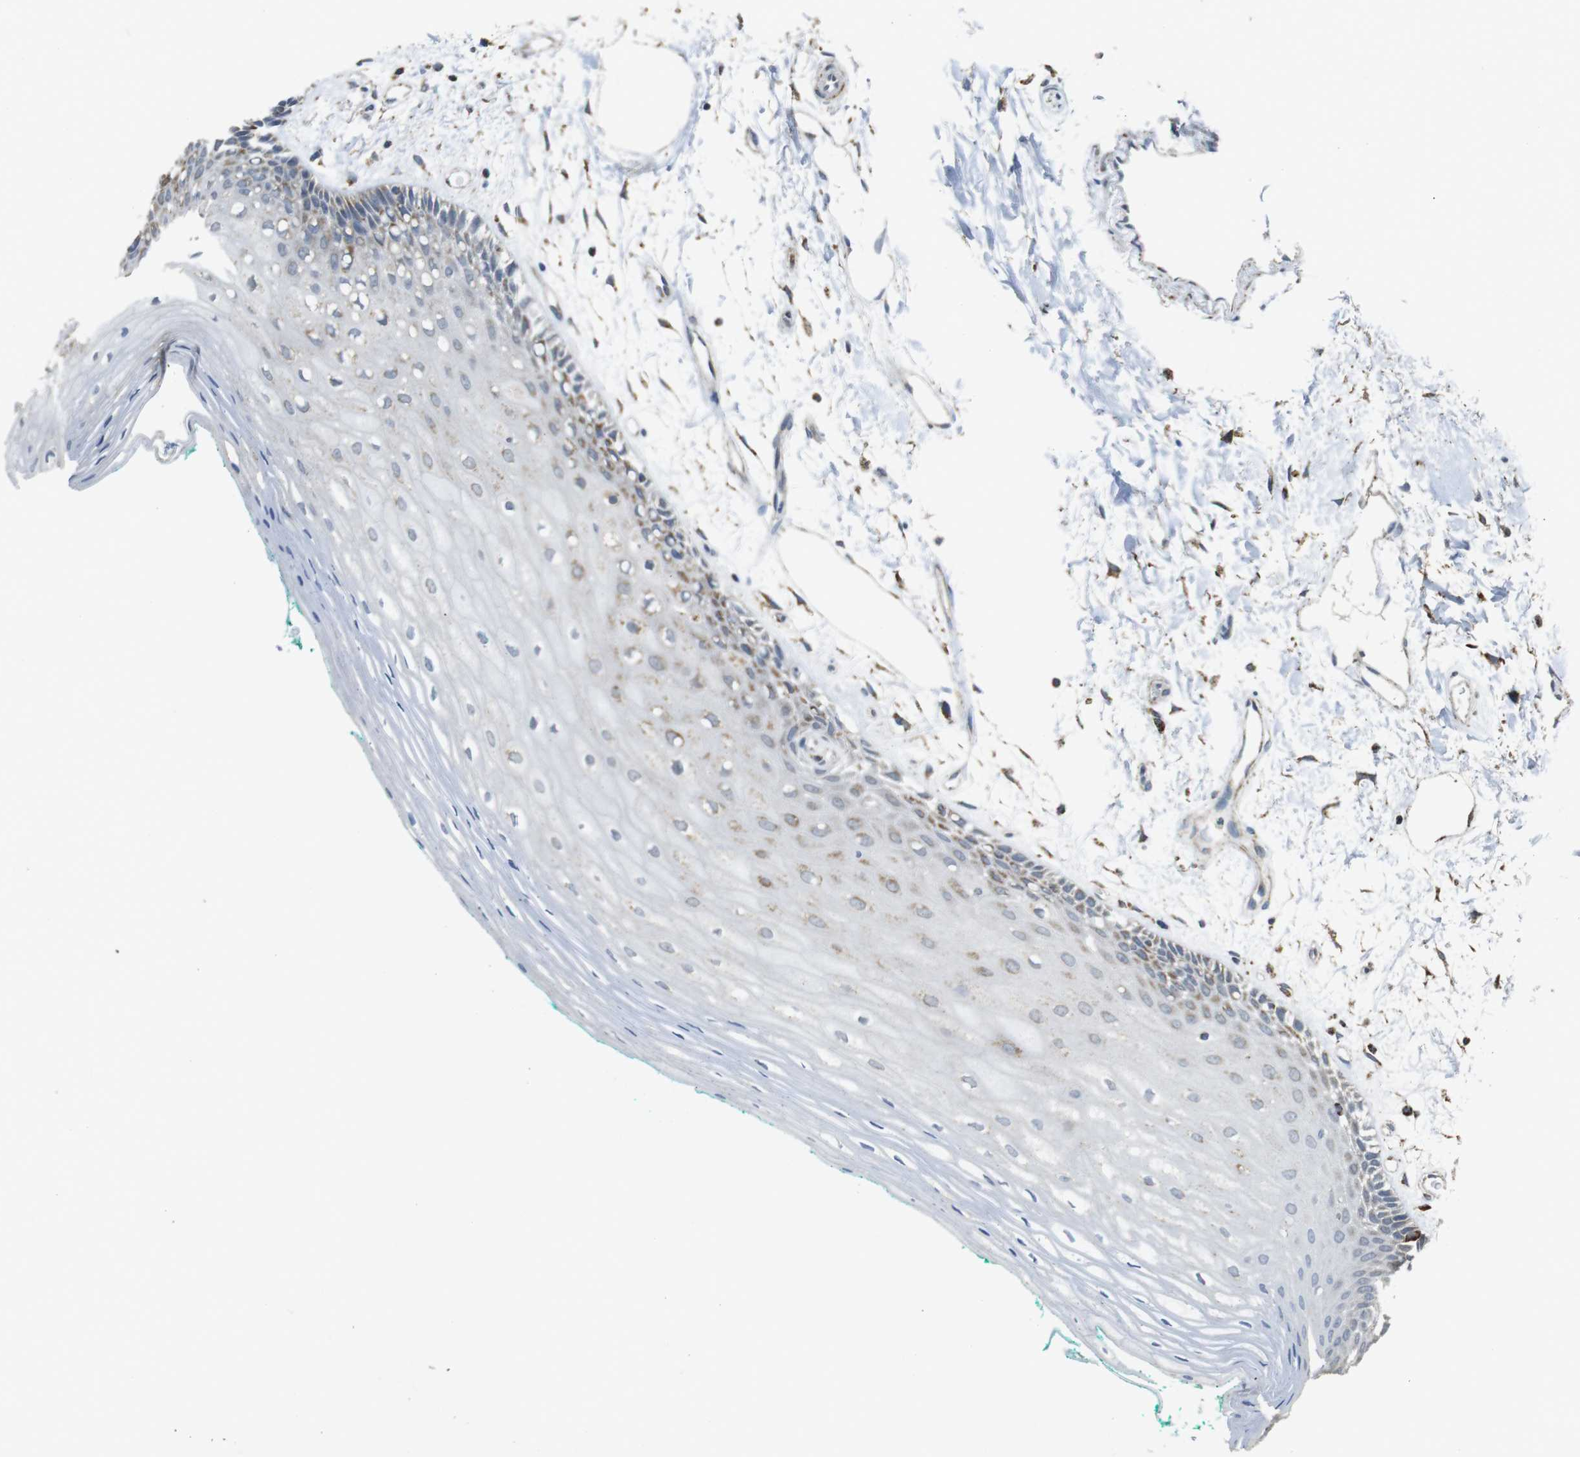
{"staining": {"intensity": "moderate", "quantity": "<25%", "location": "cytoplasmic/membranous"}, "tissue": "oral mucosa", "cell_type": "Squamous epithelial cells", "image_type": "normal", "snomed": [{"axis": "morphology", "description": "Normal tissue, NOS"}, {"axis": "topography", "description": "Skeletal muscle"}, {"axis": "topography", "description": "Oral tissue"}, {"axis": "topography", "description": "Peripheral nerve tissue"}], "caption": "Immunohistochemistry (IHC) photomicrograph of unremarkable oral mucosa stained for a protein (brown), which shows low levels of moderate cytoplasmic/membranous positivity in about <25% of squamous epithelial cells.", "gene": "CALHM2", "patient": {"sex": "female", "age": 84}}